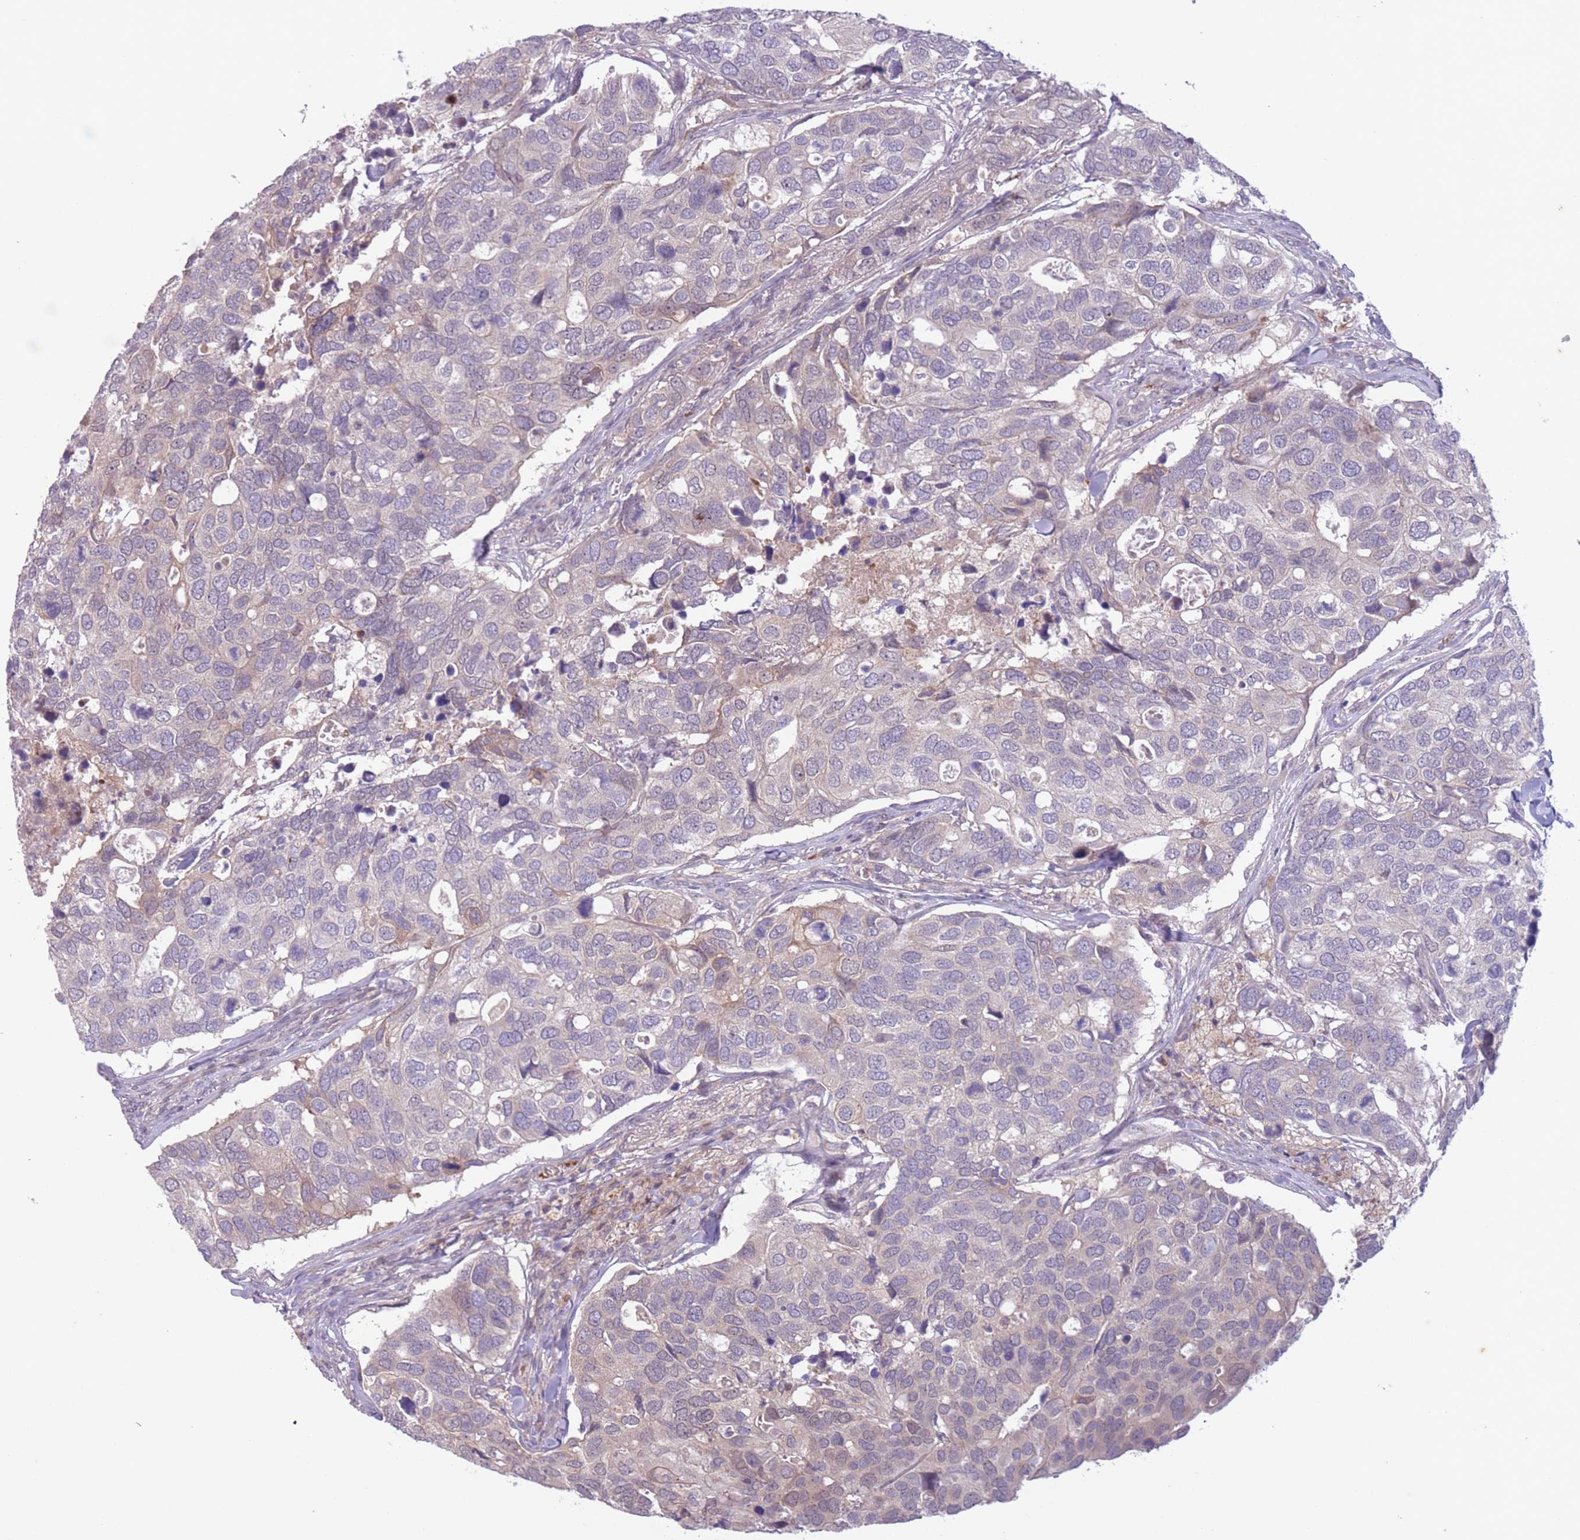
{"staining": {"intensity": "negative", "quantity": "none", "location": "none"}, "tissue": "breast cancer", "cell_type": "Tumor cells", "image_type": "cancer", "snomed": [{"axis": "morphology", "description": "Duct carcinoma"}, {"axis": "topography", "description": "Breast"}], "caption": "IHC image of human invasive ductal carcinoma (breast) stained for a protein (brown), which reveals no staining in tumor cells.", "gene": "ARPIN", "patient": {"sex": "female", "age": 83}}